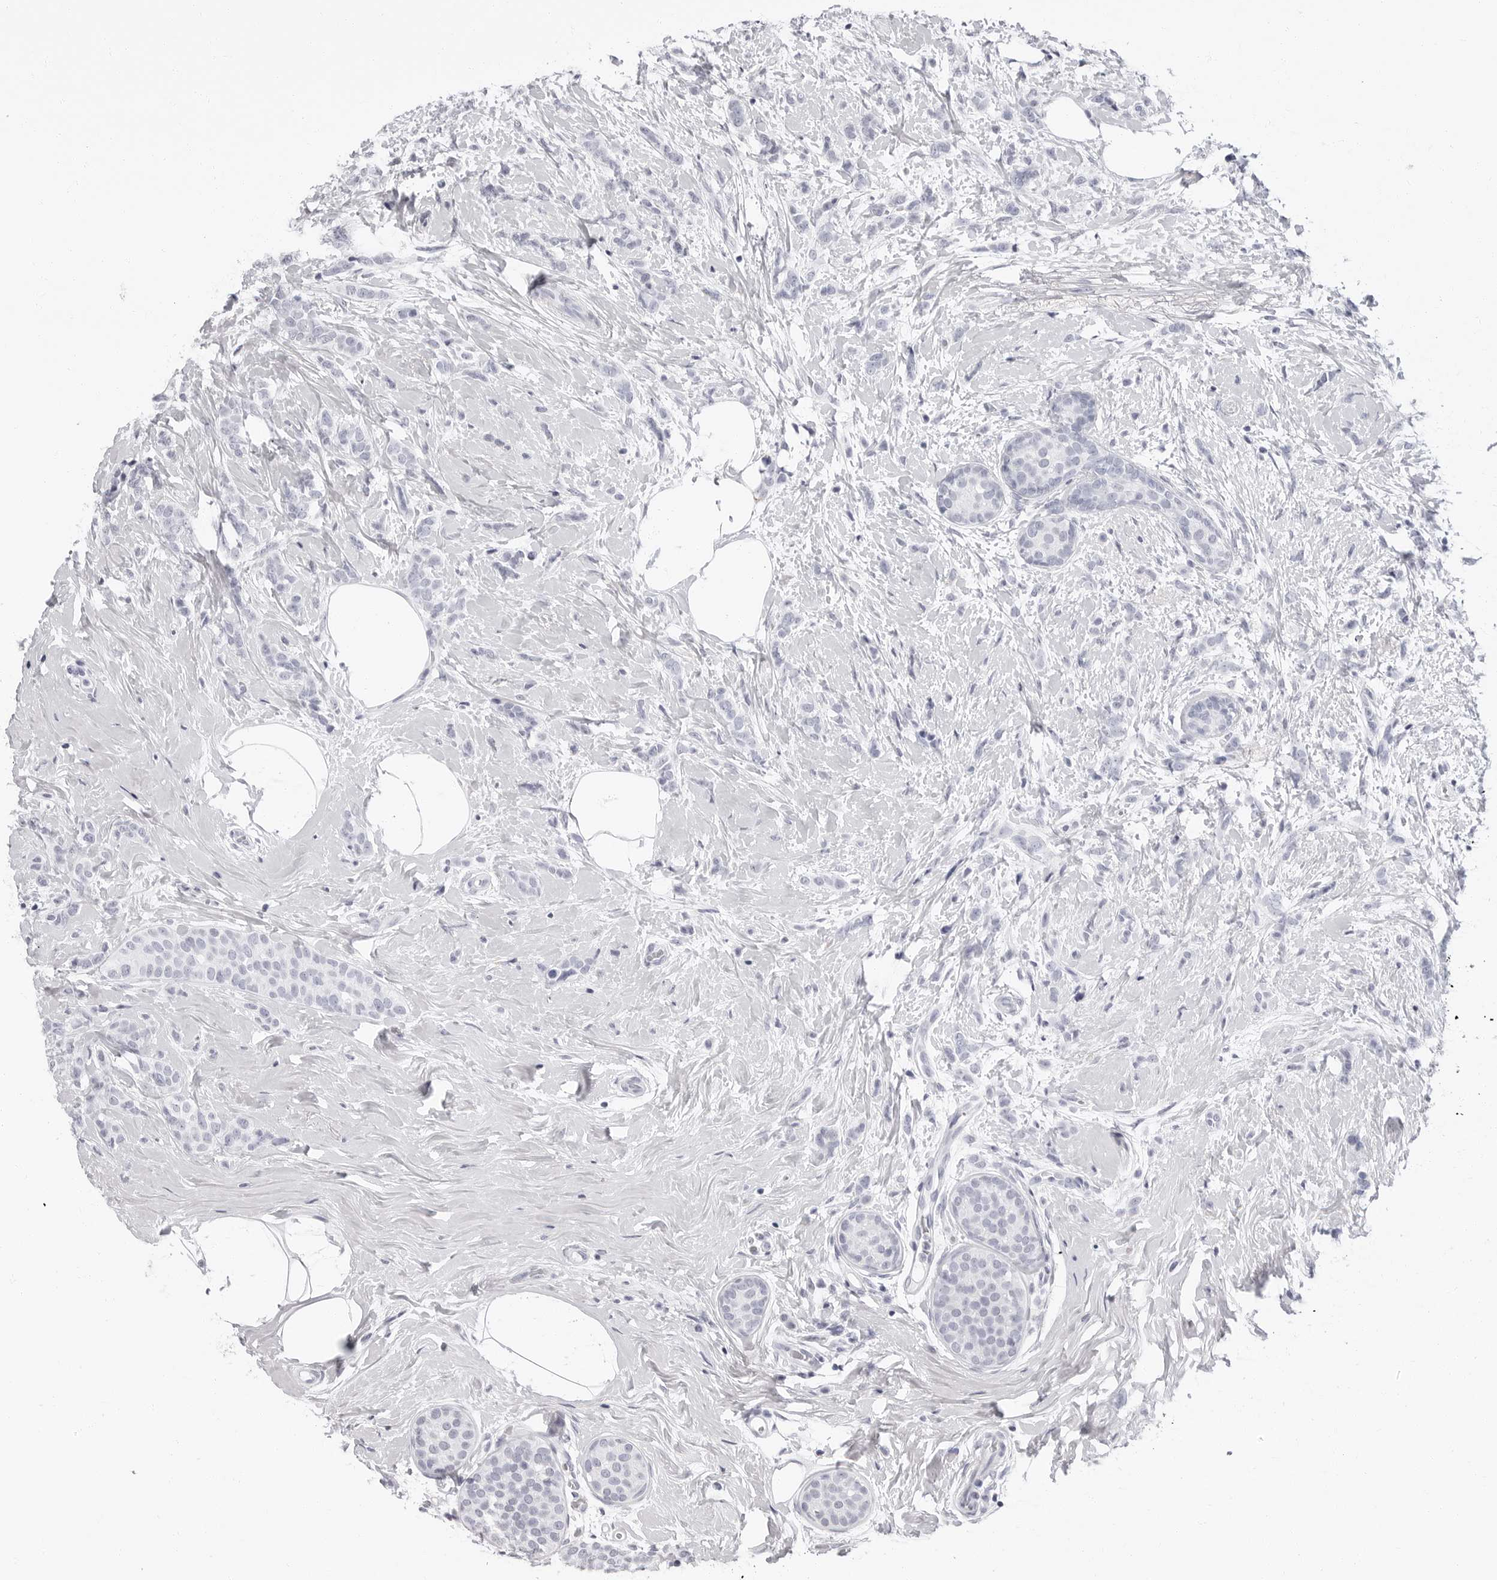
{"staining": {"intensity": "negative", "quantity": "none", "location": "none"}, "tissue": "breast cancer", "cell_type": "Tumor cells", "image_type": "cancer", "snomed": [{"axis": "morphology", "description": "Lobular carcinoma, in situ"}, {"axis": "morphology", "description": "Lobular carcinoma"}, {"axis": "topography", "description": "Breast"}], "caption": "DAB immunohistochemical staining of human breast cancer (lobular carcinoma in situ) demonstrates no significant staining in tumor cells.", "gene": "ERICH3", "patient": {"sex": "female", "age": 41}}